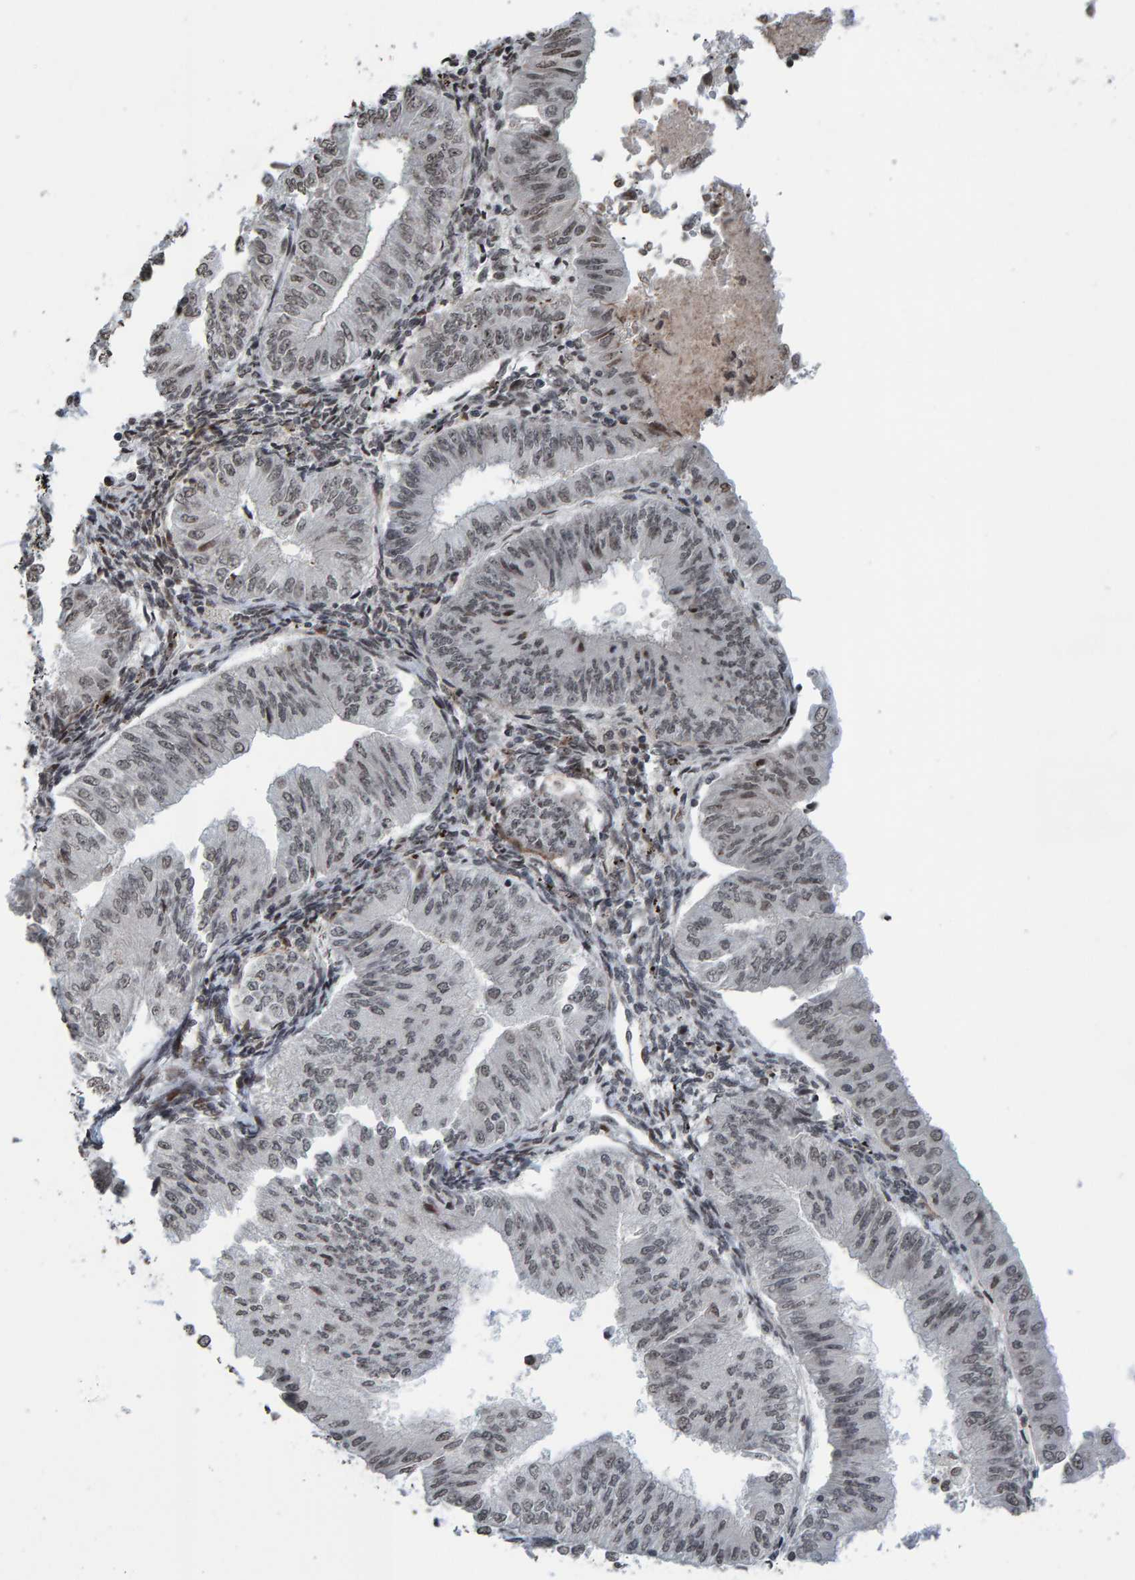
{"staining": {"intensity": "weak", "quantity": "<25%", "location": "nuclear"}, "tissue": "endometrial cancer", "cell_type": "Tumor cells", "image_type": "cancer", "snomed": [{"axis": "morphology", "description": "Normal tissue, NOS"}, {"axis": "morphology", "description": "Adenocarcinoma, NOS"}, {"axis": "topography", "description": "Endometrium"}], "caption": "This is an immunohistochemistry (IHC) photomicrograph of adenocarcinoma (endometrial). There is no positivity in tumor cells.", "gene": "ZNF366", "patient": {"sex": "female", "age": 53}}